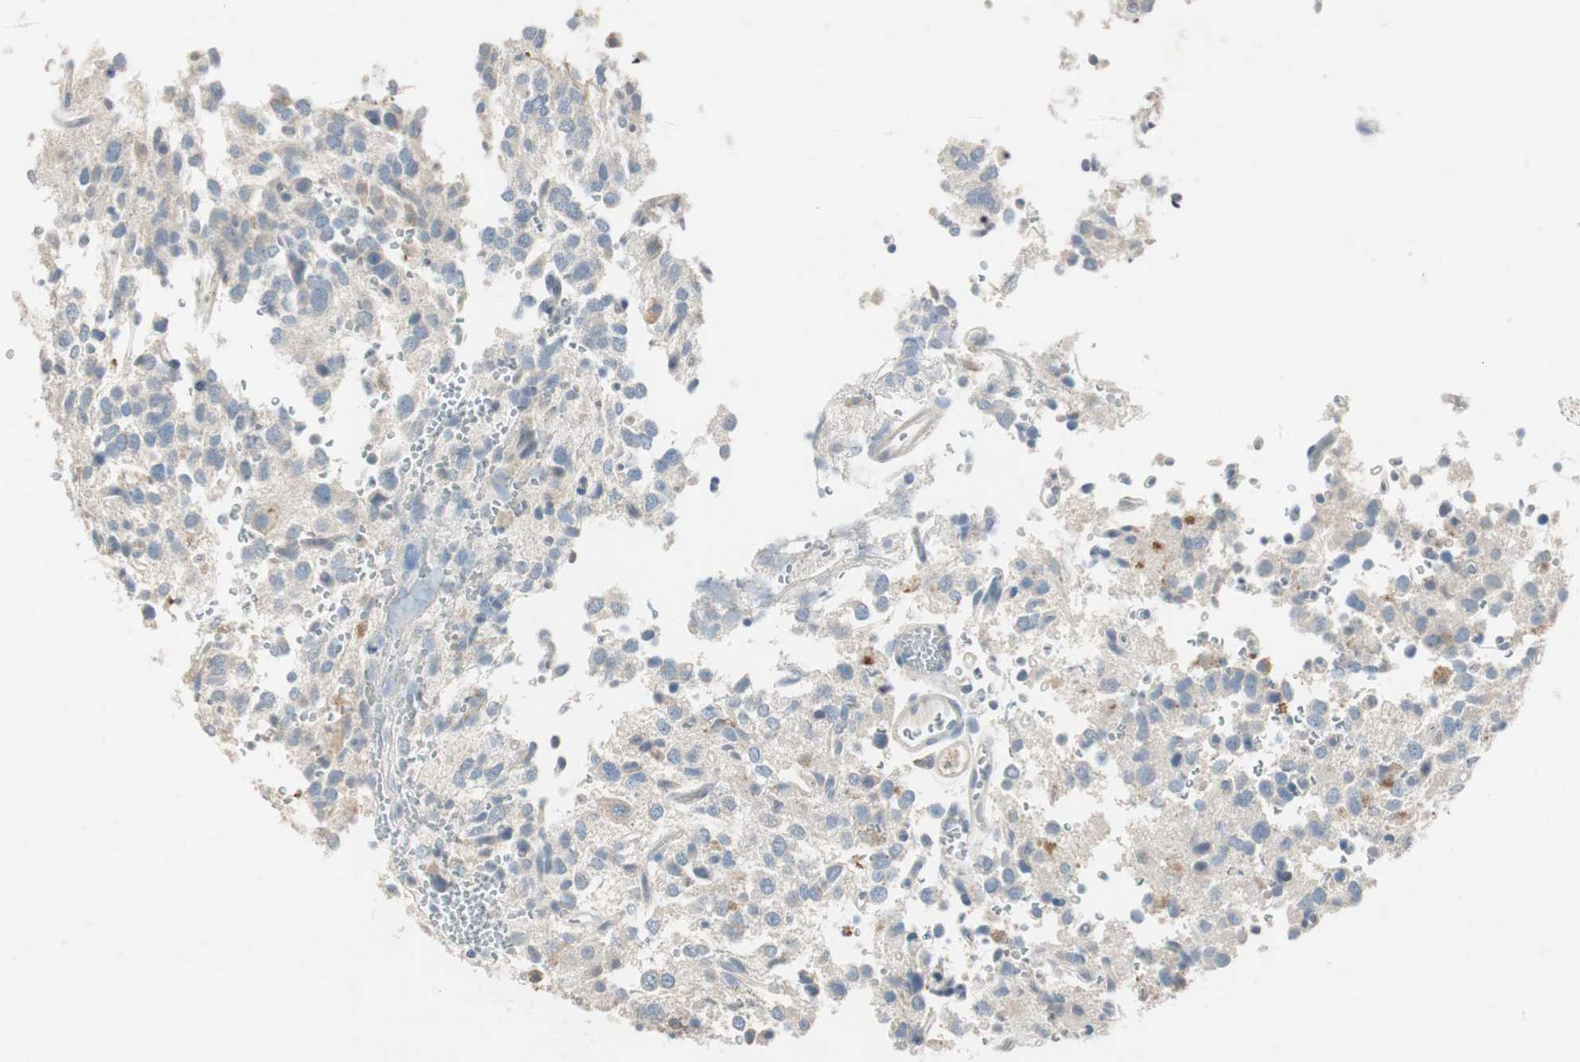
{"staining": {"intensity": "negative", "quantity": "none", "location": "none"}, "tissue": "glioma", "cell_type": "Tumor cells", "image_type": "cancer", "snomed": [{"axis": "morphology", "description": "Glioma, malignant, High grade"}, {"axis": "topography", "description": "Brain"}], "caption": "Immunohistochemistry image of neoplastic tissue: human glioma stained with DAB (3,3'-diaminobenzidine) demonstrates no significant protein expression in tumor cells.", "gene": "KHK", "patient": {"sex": "male", "age": 47}}